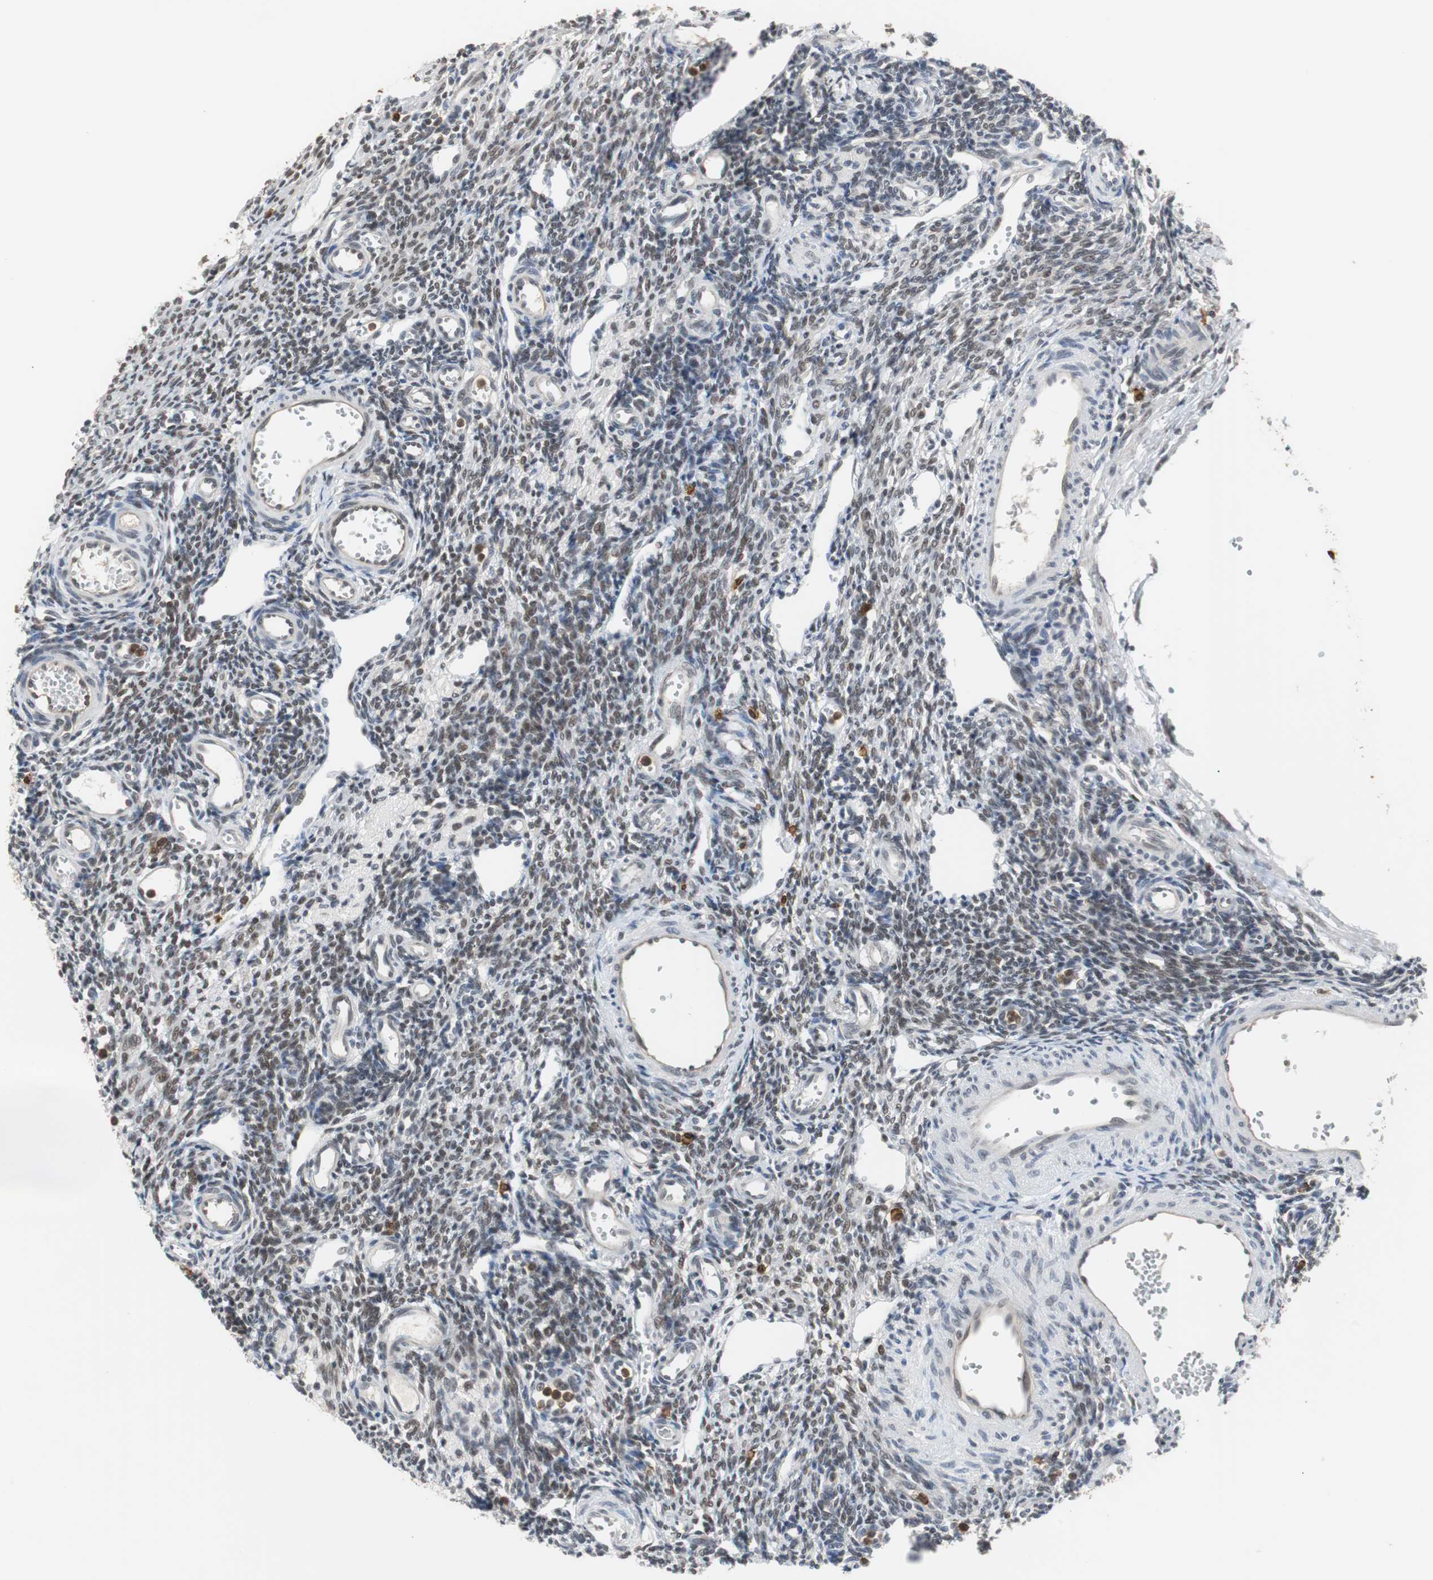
{"staining": {"intensity": "weak", "quantity": "25%-75%", "location": "nuclear"}, "tissue": "ovary", "cell_type": "Ovarian stroma cells", "image_type": "normal", "snomed": [{"axis": "morphology", "description": "Normal tissue, NOS"}, {"axis": "topography", "description": "Ovary"}], "caption": "Weak nuclear protein staining is seen in about 25%-75% of ovarian stroma cells in ovary. (DAB = brown stain, brightfield microscopy at high magnification).", "gene": "SIRT1", "patient": {"sex": "female", "age": 33}}